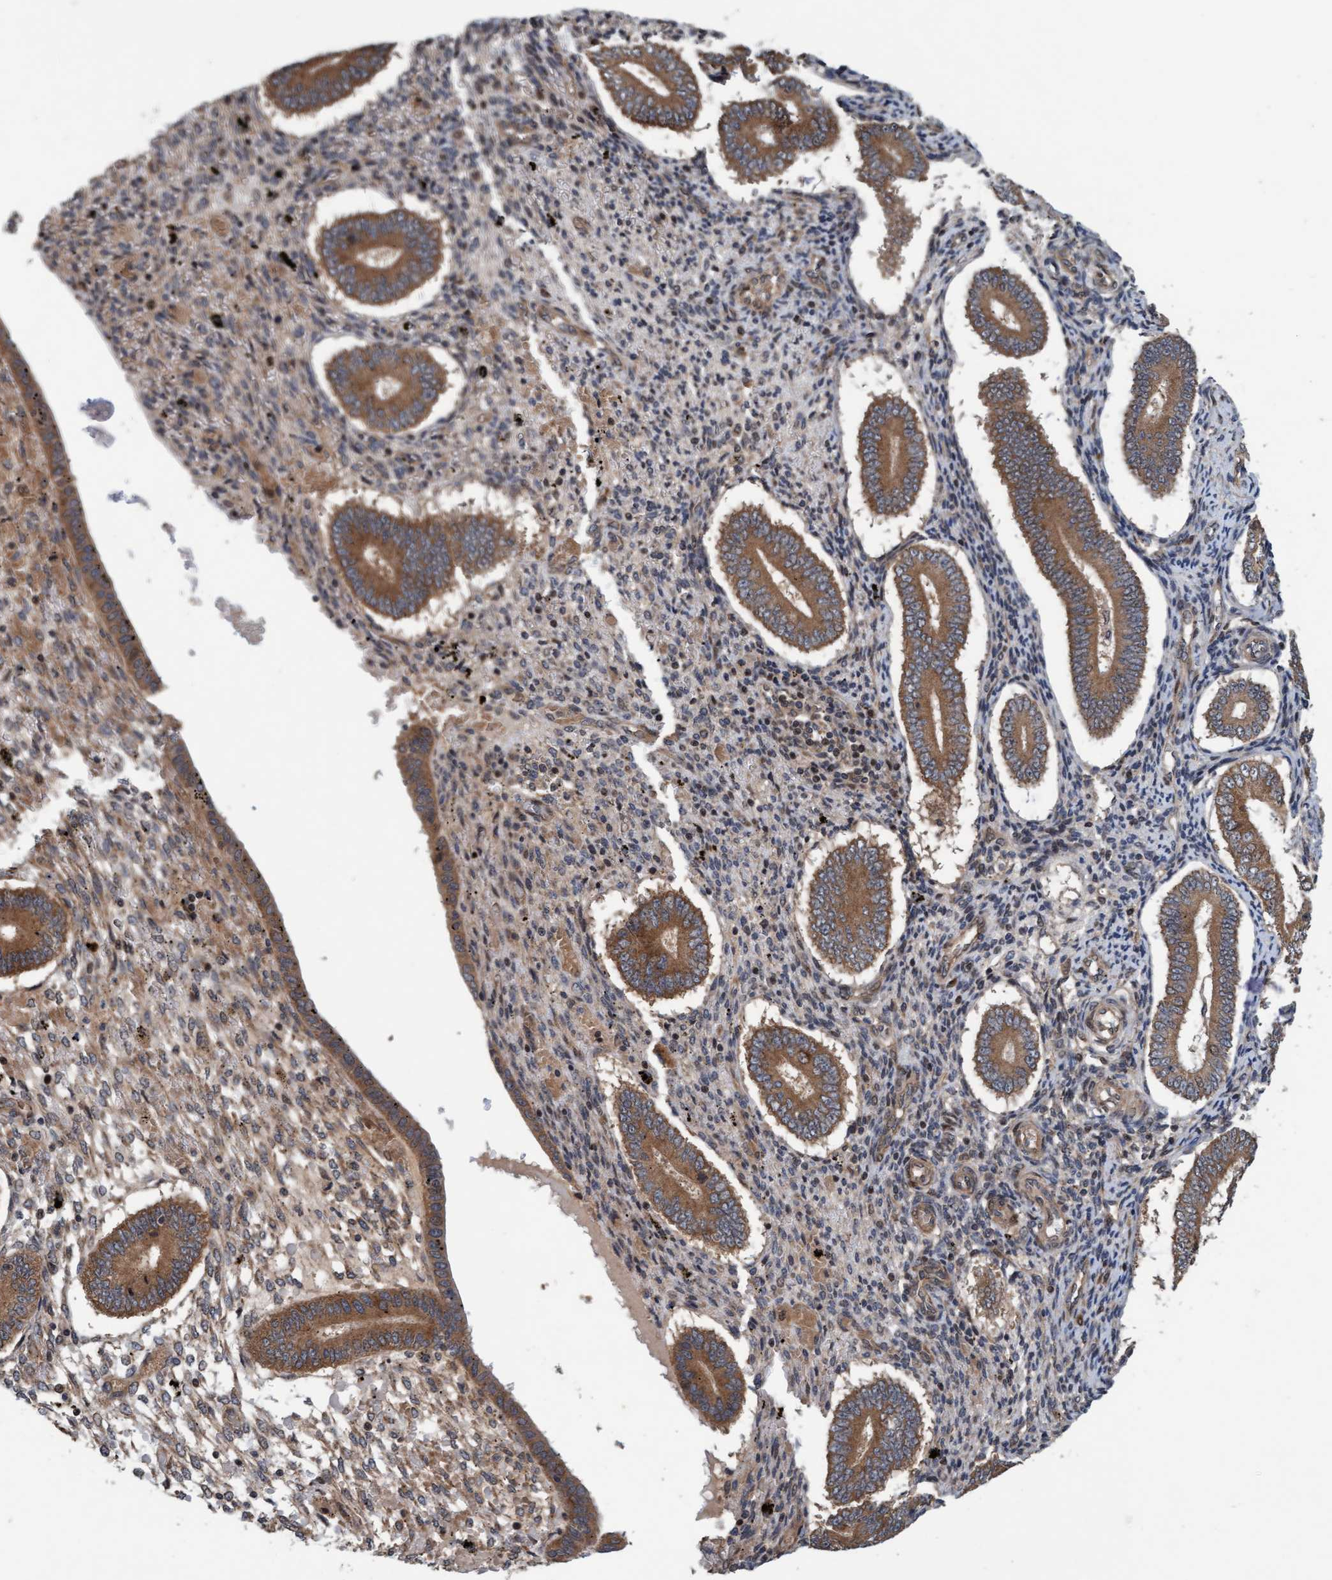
{"staining": {"intensity": "weak", "quantity": ">75%", "location": "cytoplasmic/membranous"}, "tissue": "endometrium", "cell_type": "Cells in endometrial stroma", "image_type": "normal", "snomed": [{"axis": "morphology", "description": "Normal tissue, NOS"}, {"axis": "topography", "description": "Endometrium"}], "caption": "Weak cytoplasmic/membranous protein positivity is present in about >75% of cells in endometrial stroma in endometrium. The staining was performed using DAB to visualize the protein expression in brown, while the nuclei were stained in blue with hematoxylin (Magnification: 20x).", "gene": "MLXIP", "patient": {"sex": "female", "age": 42}}